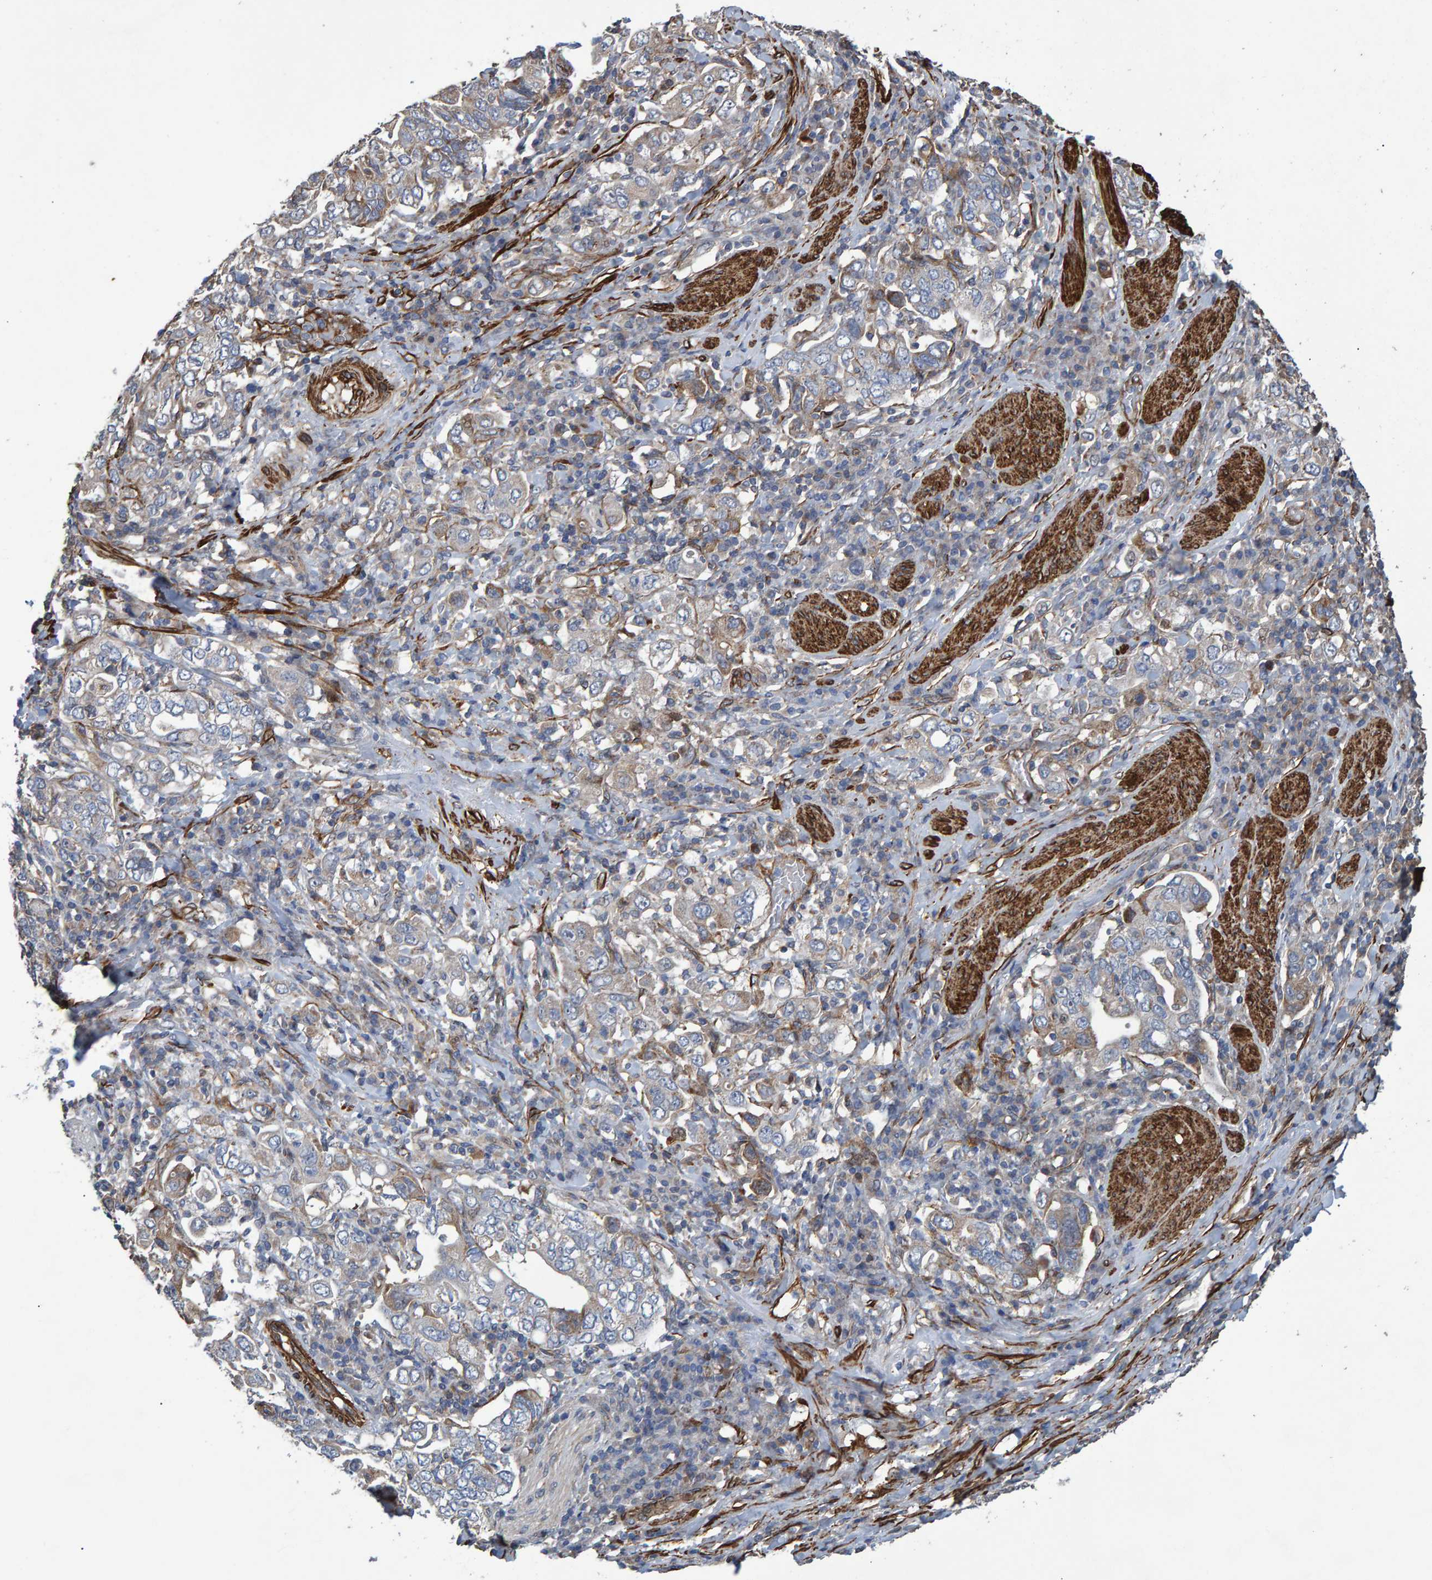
{"staining": {"intensity": "weak", "quantity": "25%-75%", "location": "cytoplasmic/membranous"}, "tissue": "stomach cancer", "cell_type": "Tumor cells", "image_type": "cancer", "snomed": [{"axis": "morphology", "description": "Adenocarcinoma, NOS"}, {"axis": "topography", "description": "Stomach, upper"}], "caption": "Weak cytoplasmic/membranous protein positivity is identified in approximately 25%-75% of tumor cells in stomach adenocarcinoma.", "gene": "SLIT2", "patient": {"sex": "male", "age": 62}}